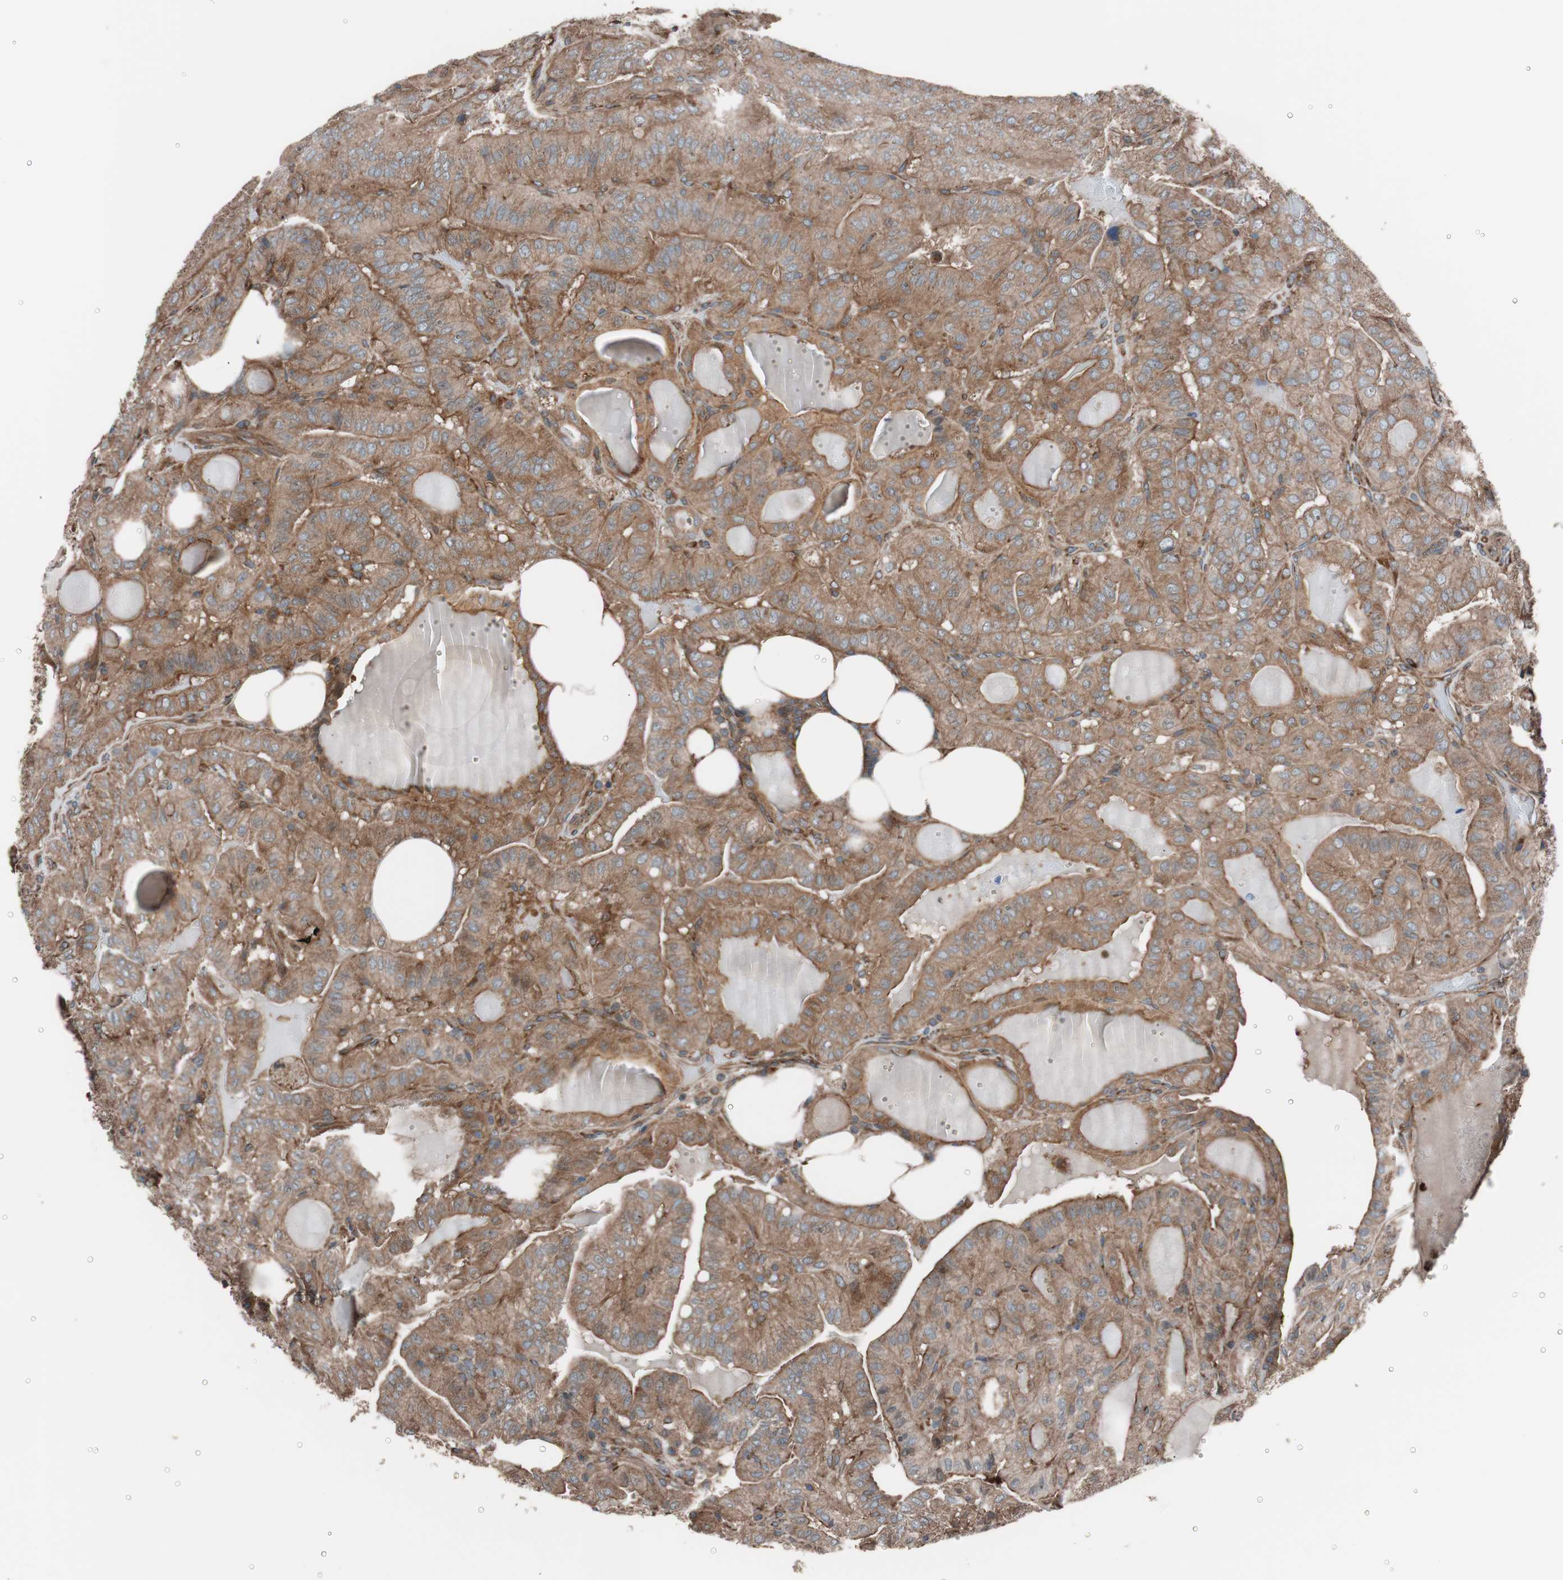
{"staining": {"intensity": "moderate", "quantity": ">75%", "location": "cytoplasmic/membranous"}, "tissue": "thyroid cancer", "cell_type": "Tumor cells", "image_type": "cancer", "snomed": [{"axis": "morphology", "description": "Papillary adenocarcinoma, NOS"}, {"axis": "topography", "description": "Thyroid gland"}], "caption": "An IHC histopathology image of neoplastic tissue is shown. Protein staining in brown labels moderate cytoplasmic/membranous positivity in thyroid cancer within tumor cells. The staining was performed using DAB (3,3'-diaminobenzidine) to visualize the protein expression in brown, while the nuclei were stained in blue with hematoxylin (Magnification: 20x).", "gene": "SEC31A", "patient": {"sex": "male", "age": 77}}